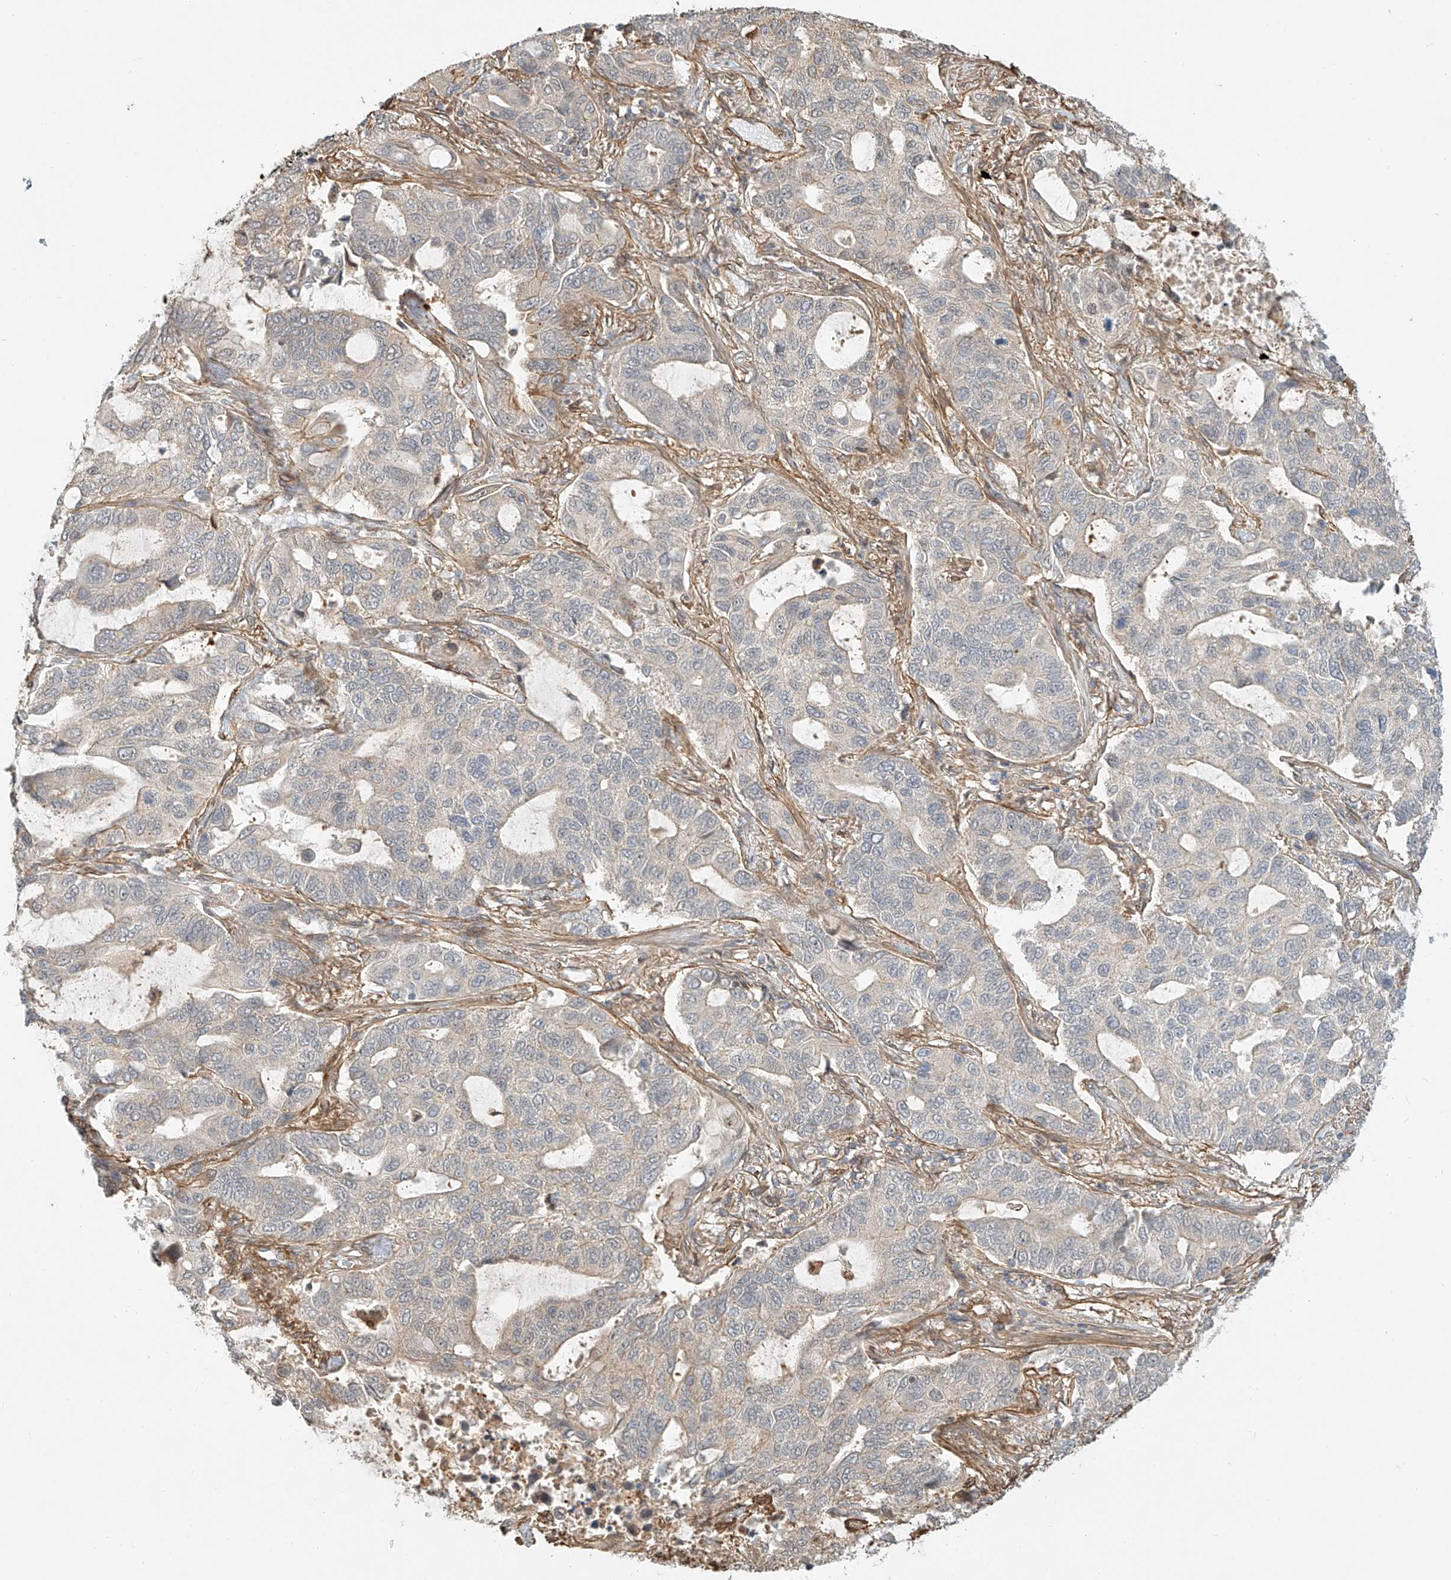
{"staining": {"intensity": "negative", "quantity": "none", "location": "none"}, "tissue": "lung cancer", "cell_type": "Tumor cells", "image_type": "cancer", "snomed": [{"axis": "morphology", "description": "Adenocarcinoma, NOS"}, {"axis": "topography", "description": "Lung"}], "caption": "Micrograph shows no significant protein expression in tumor cells of adenocarcinoma (lung). The staining was performed using DAB (3,3'-diaminobenzidine) to visualize the protein expression in brown, while the nuclei were stained in blue with hematoxylin (Magnification: 20x).", "gene": "CSMD3", "patient": {"sex": "male", "age": 64}}